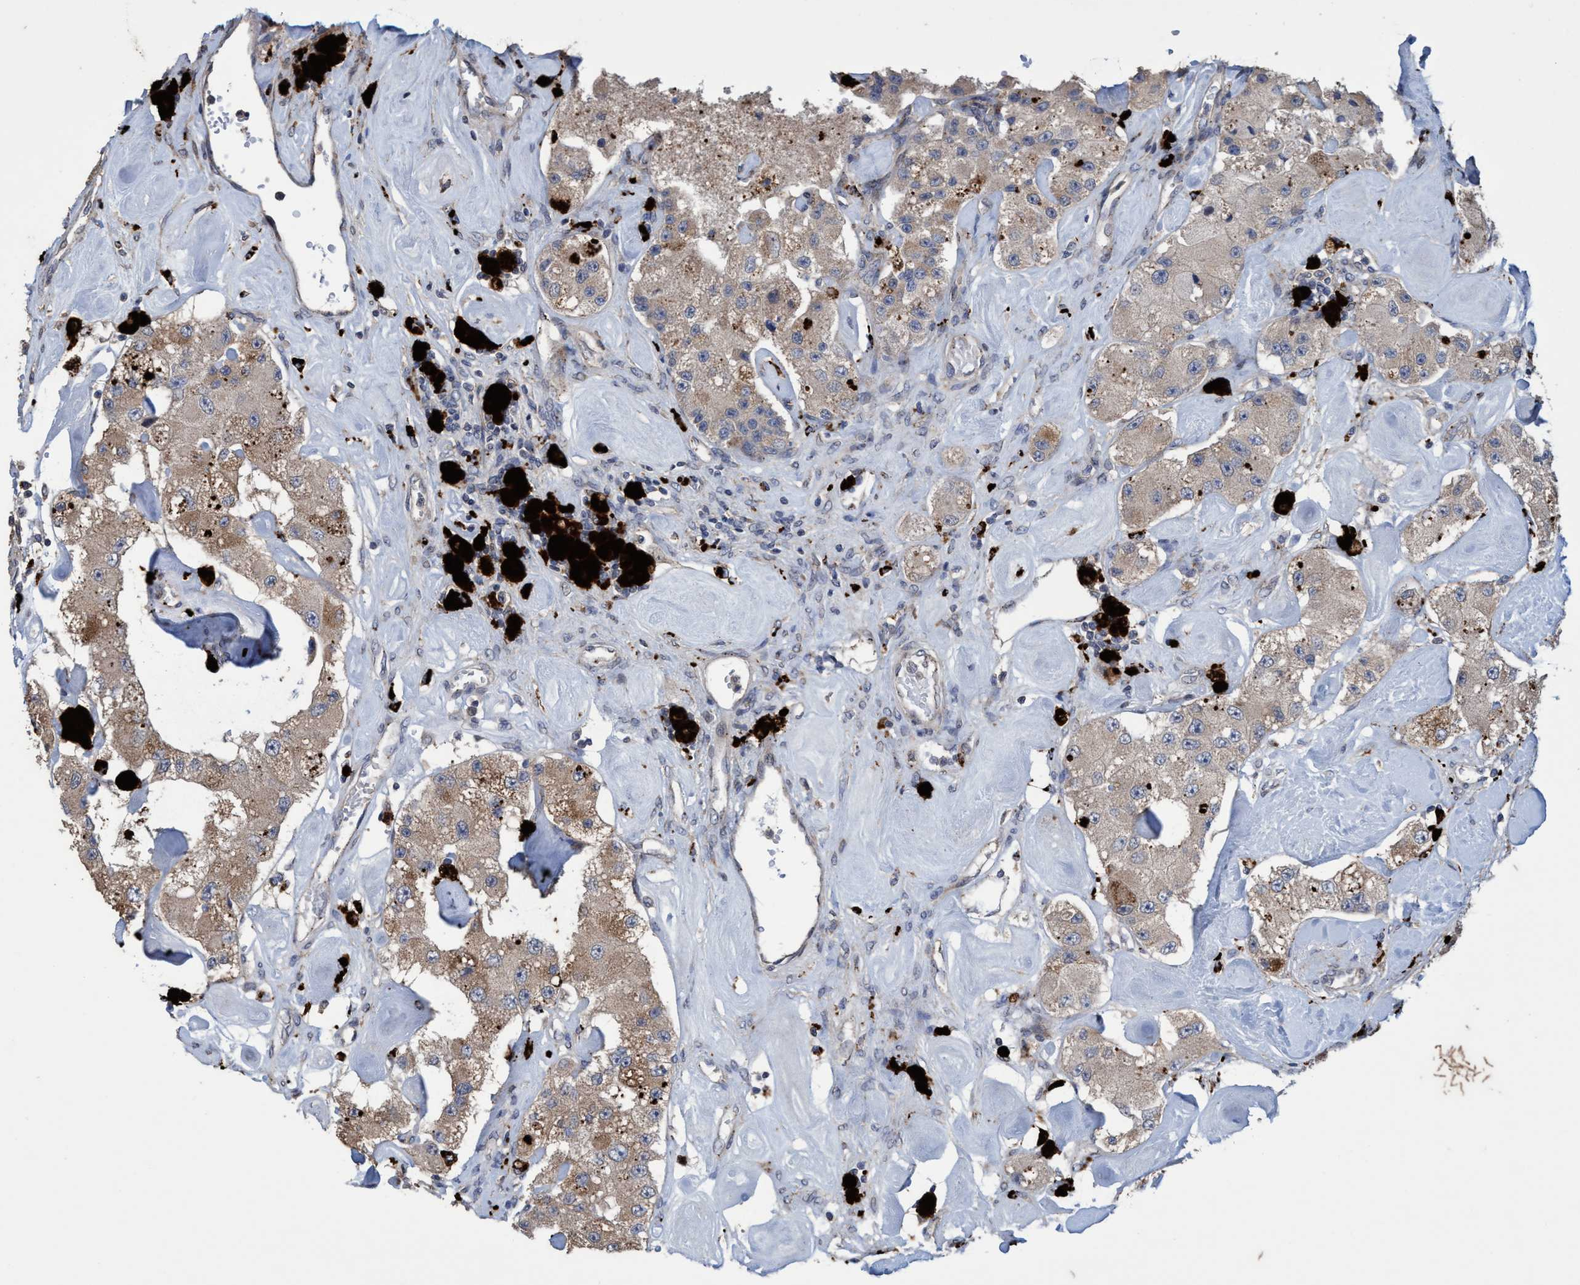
{"staining": {"intensity": "weak", "quantity": ">75%", "location": "cytoplasmic/membranous"}, "tissue": "carcinoid", "cell_type": "Tumor cells", "image_type": "cancer", "snomed": [{"axis": "morphology", "description": "Carcinoid, malignant, NOS"}, {"axis": "topography", "description": "Pancreas"}], "caption": "Tumor cells demonstrate low levels of weak cytoplasmic/membranous expression in approximately >75% of cells in carcinoid (malignant). (IHC, brightfield microscopy, high magnification).", "gene": "BBS9", "patient": {"sex": "male", "age": 41}}